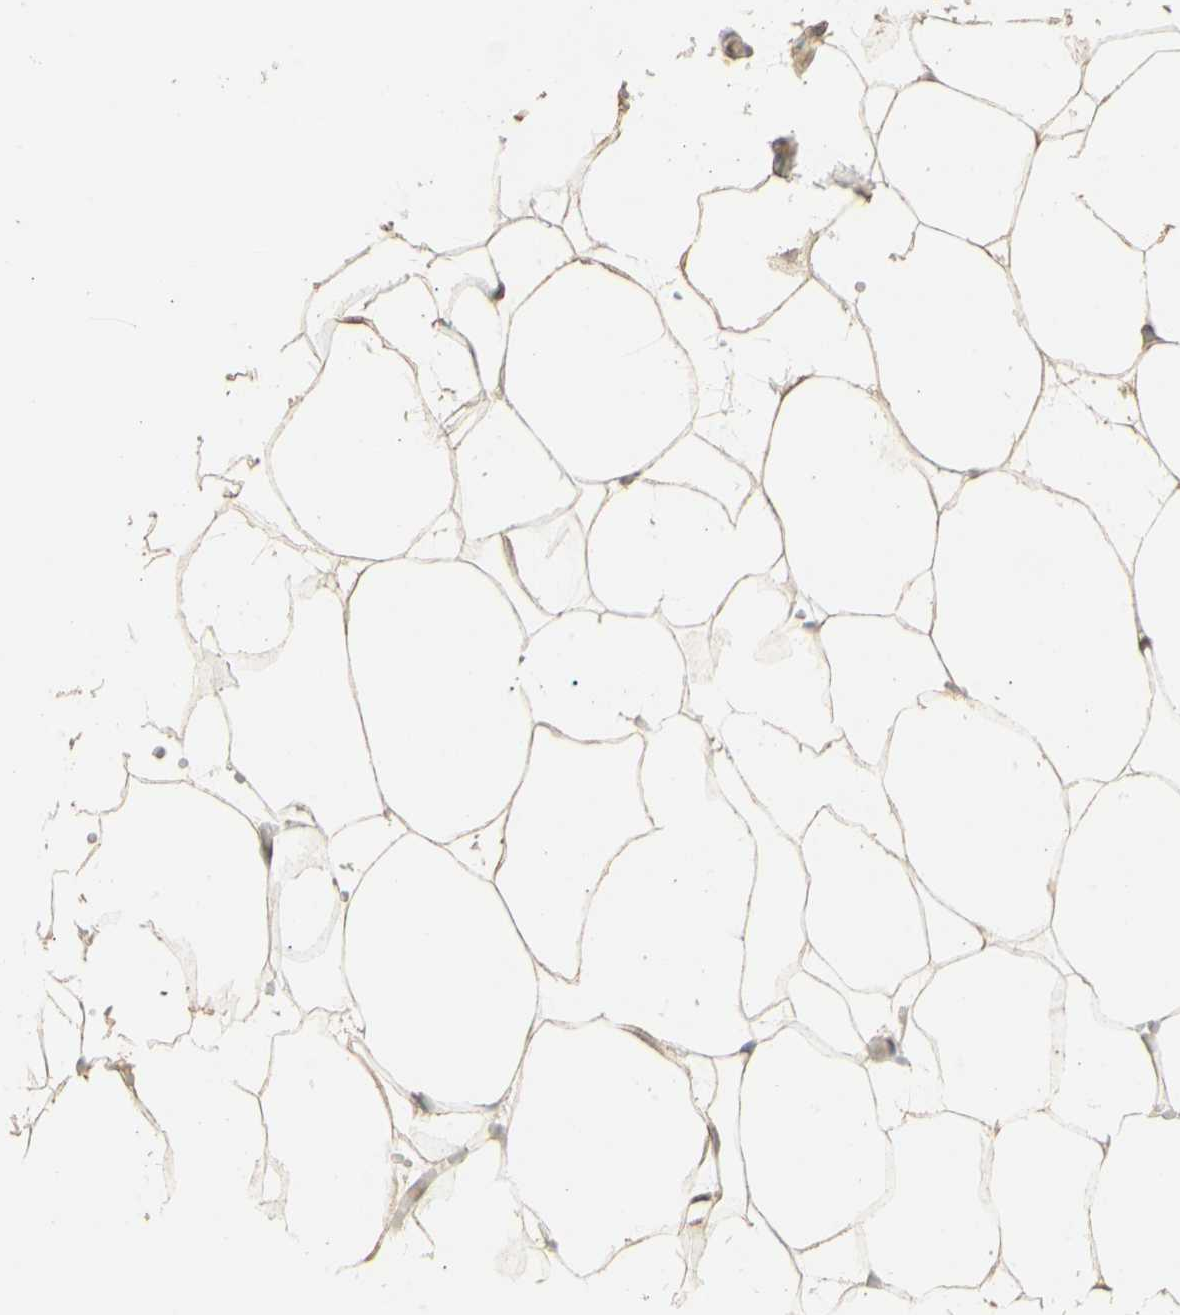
{"staining": {"intensity": "moderate", "quantity": ">75%", "location": "cytoplasmic/membranous"}, "tissue": "adipose tissue", "cell_type": "Adipocytes", "image_type": "normal", "snomed": [{"axis": "morphology", "description": "Normal tissue, NOS"}, {"axis": "topography", "description": "Breast"}, {"axis": "topography", "description": "Adipose tissue"}], "caption": "This is an image of immunohistochemistry (IHC) staining of normal adipose tissue, which shows moderate expression in the cytoplasmic/membranous of adipocytes.", "gene": "RNF180", "patient": {"sex": "female", "age": 25}}